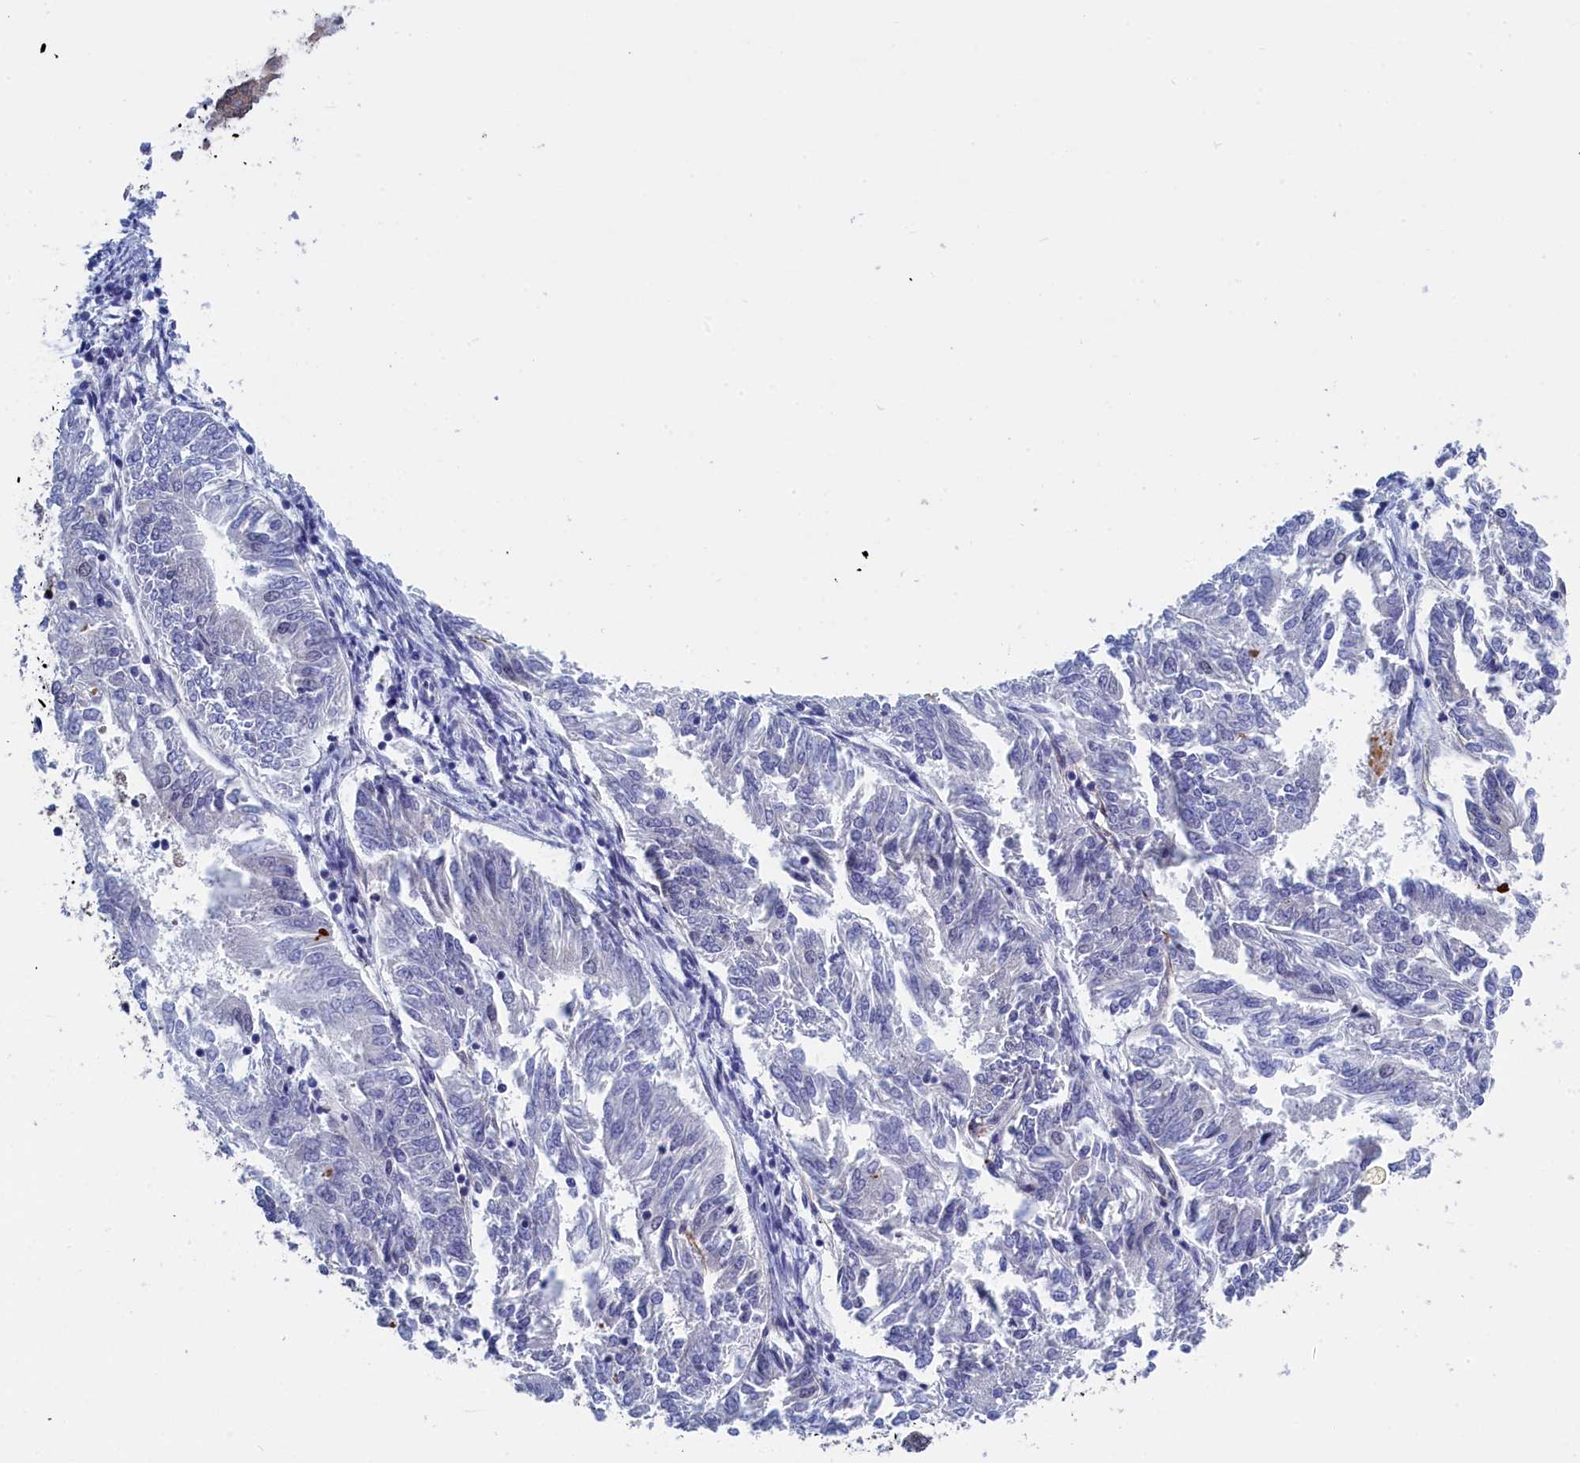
{"staining": {"intensity": "negative", "quantity": "none", "location": "none"}, "tissue": "endometrial cancer", "cell_type": "Tumor cells", "image_type": "cancer", "snomed": [{"axis": "morphology", "description": "Adenocarcinoma, NOS"}, {"axis": "topography", "description": "Endometrium"}], "caption": "A micrograph of adenocarcinoma (endometrial) stained for a protein demonstrates no brown staining in tumor cells. Nuclei are stained in blue.", "gene": "PGP", "patient": {"sex": "female", "age": 58}}